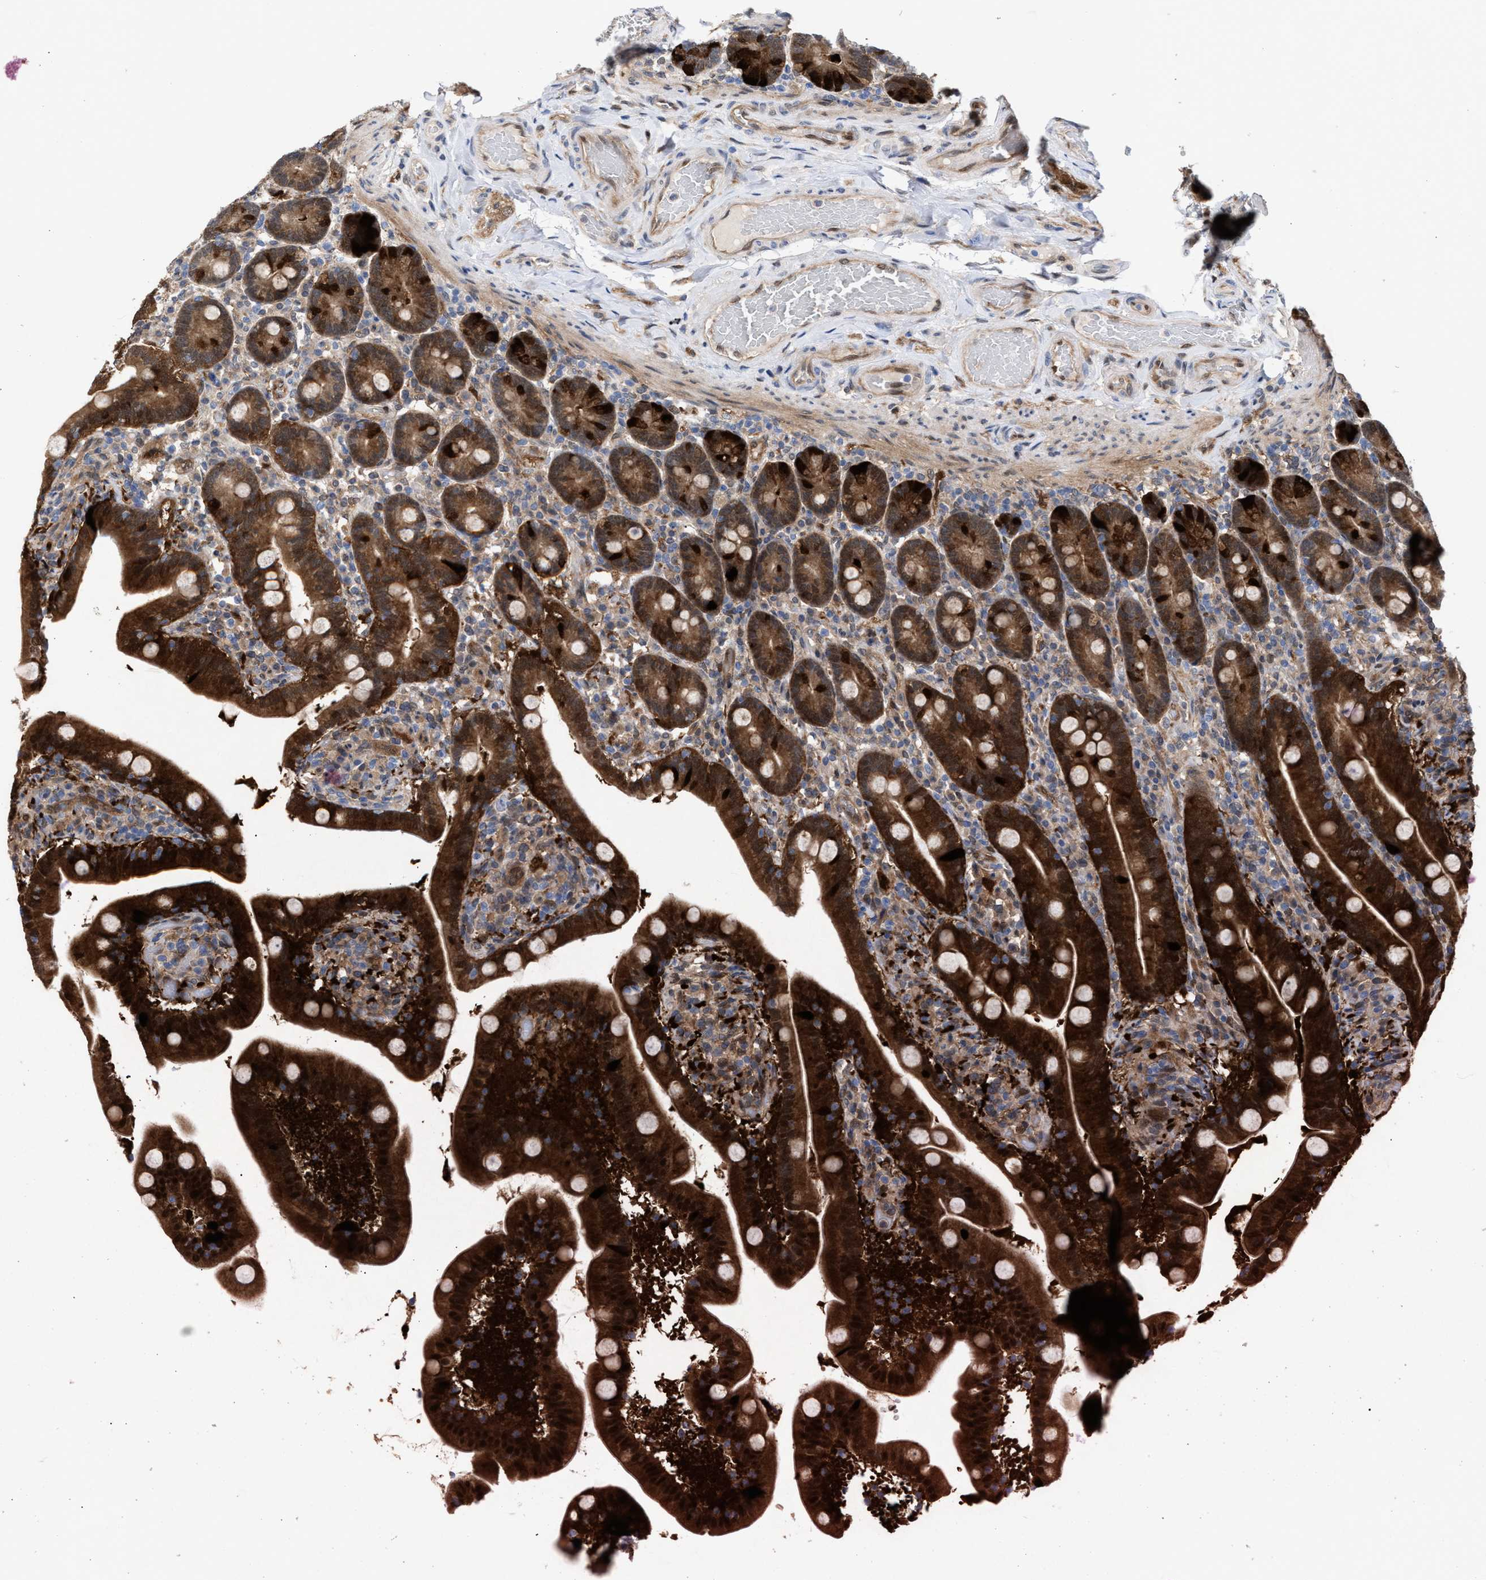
{"staining": {"intensity": "strong", "quantity": ">75%", "location": "cytoplasmic/membranous"}, "tissue": "duodenum", "cell_type": "Glandular cells", "image_type": "normal", "snomed": [{"axis": "morphology", "description": "Normal tissue, NOS"}, {"axis": "topography", "description": "Duodenum"}], "caption": "Duodenum stained for a protein (brown) reveals strong cytoplasmic/membranous positive positivity in approximately >75% of glandular cells.", "gene": "TP53I3", "patient": {"sex": "male", "age": 54}}